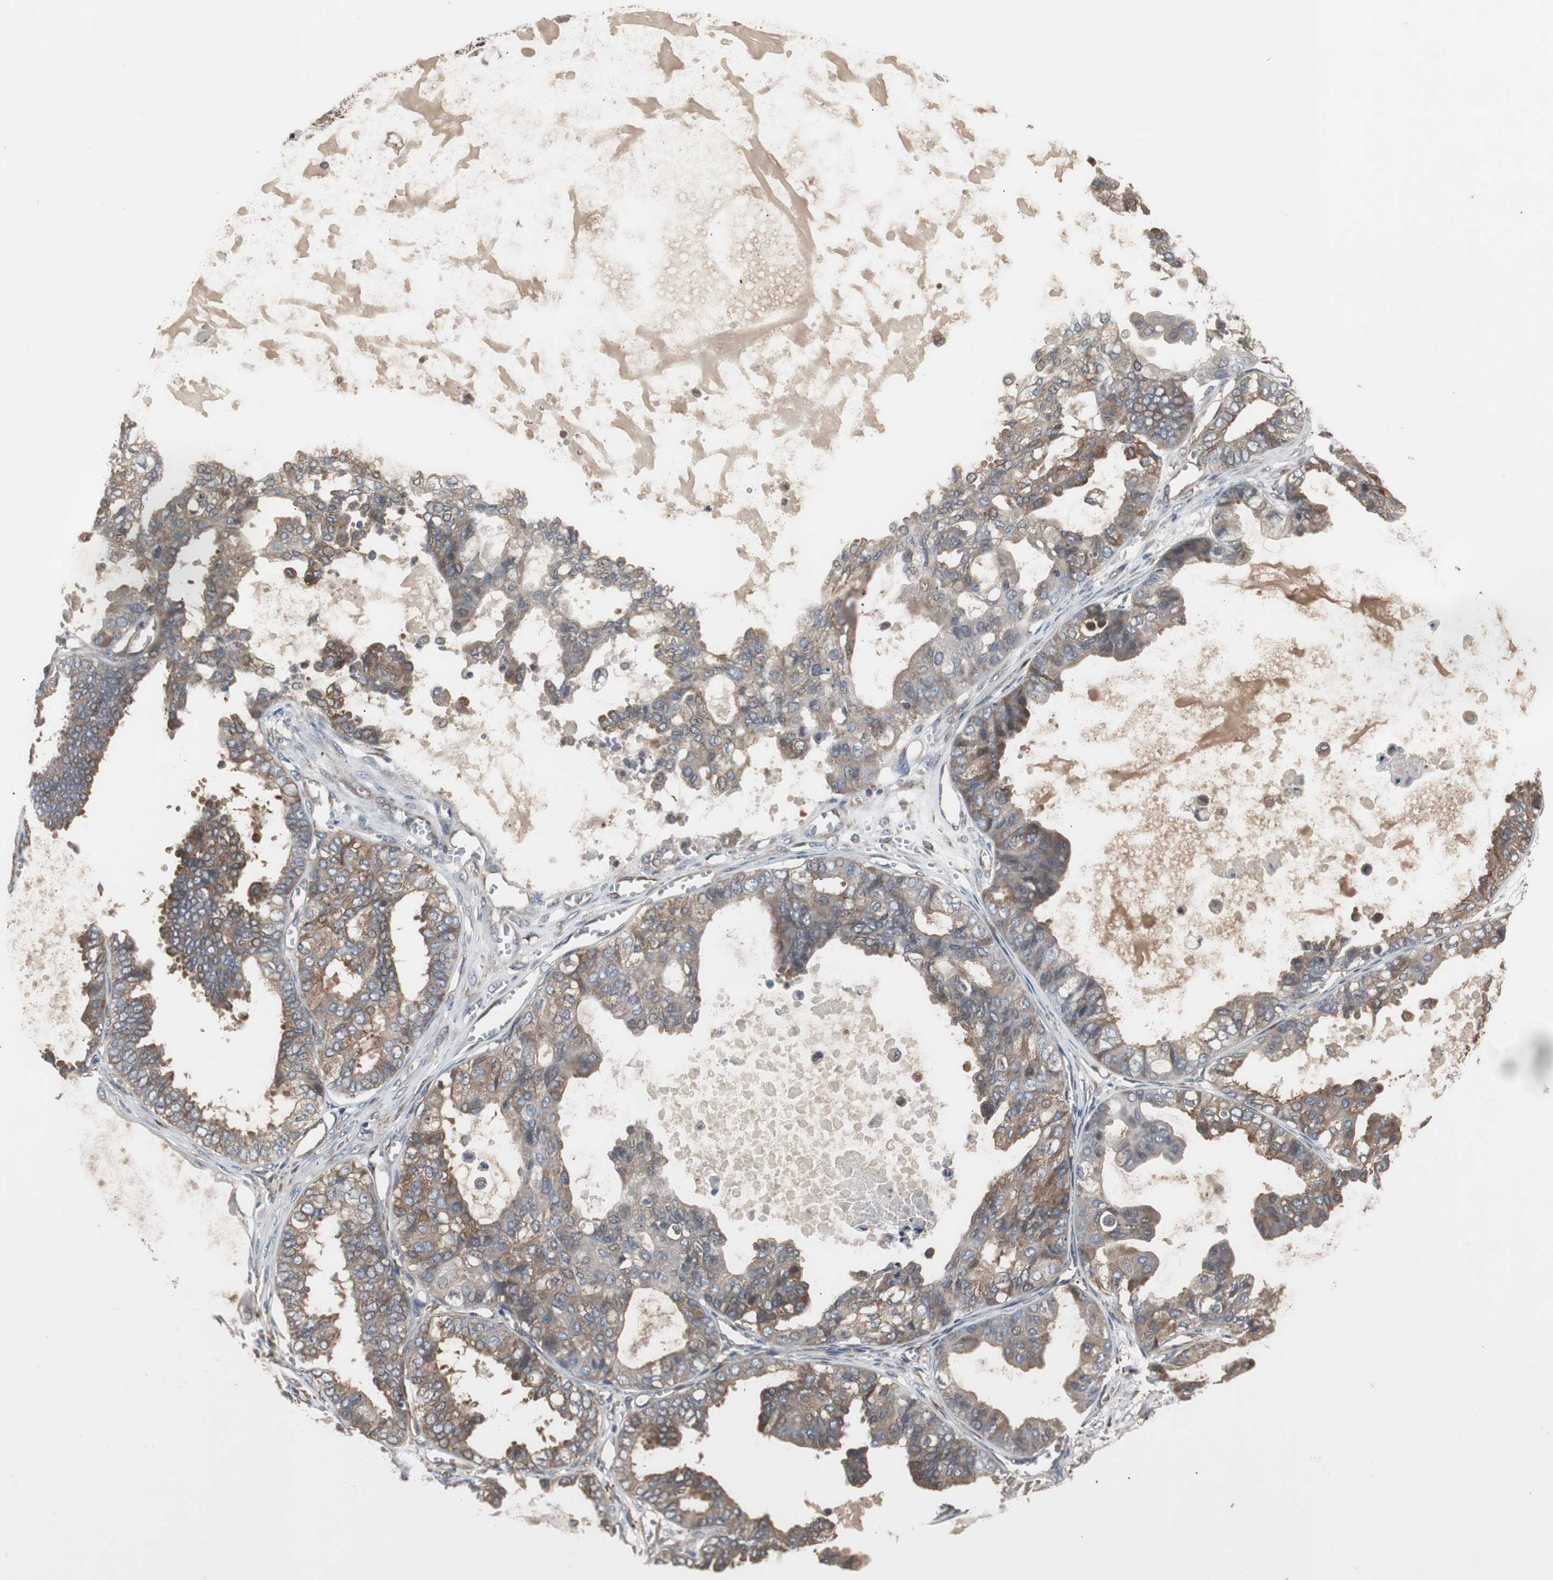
{"staining": {"intensity": "weak", "quantity": ">75%", "location": "cytoplasmic/membranous"}, "tissue": "ovarian cancer", "cell_type": "Tumor cells", "image_type": "cancer", "snomed": [{"axis": "morphology", "description": "Carcinoma, NOS"}, {"axis": "morphology", "description": "Carcinoma, endometroid"}, {"axis": "topography", "description": "Ovary"}], "caption": "High-magnification brightfield microscopy of ovarian cancer stained with DAB (brown) and counterstained with hematoxylin (blue). tumor cells exhibit weak cytoplasmic/membranous expression is present in approximately>75% of cells. (Brightfield microscopy of DAB IHC at high magnification).", "gene": "ATP2B2", "patient": {"sex": "female", "age": 50}}